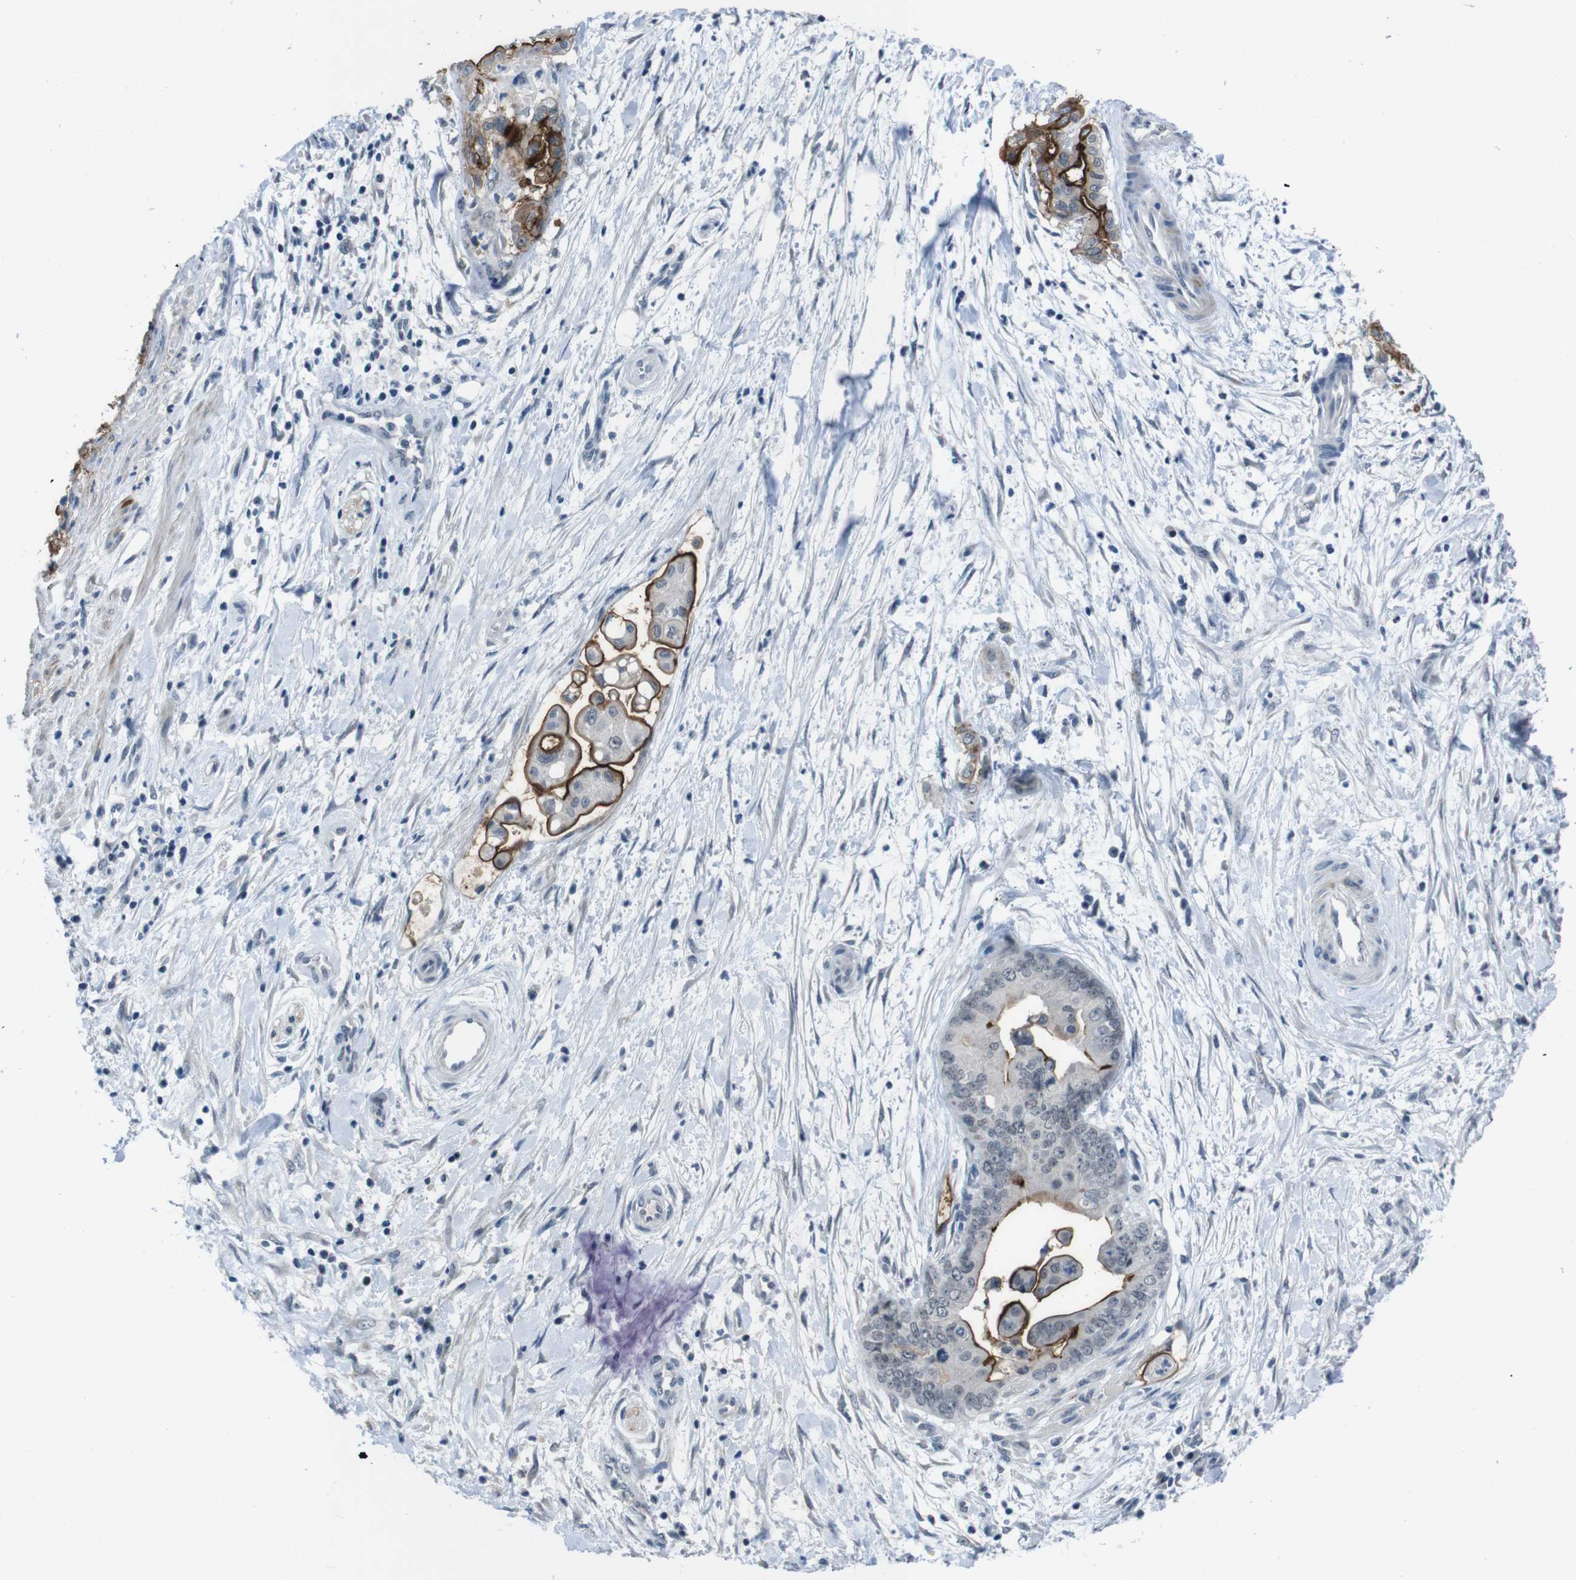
{"staining": {"intensity": "strong", "quantity": "25%-75%", "location": "cytoplasmic/membranous"}, "tissue": "pancreatic cancer", "cell_type": "Tumor cells", "image_type": "cancer", "snomed": [{"axis": "morphology", "description": "Adenocarcinoma, NOS"}, {"axis": "topography", "description": "Pancreas"}], "caption": "Tumor cells show high levels of strong cytoplasmic/membranous positivity in approximately 25%-75% of cells in pancreatic adenocarcinoma.", "gene": "CDHR2", "patient": {"sex": "female", "age": 75}}